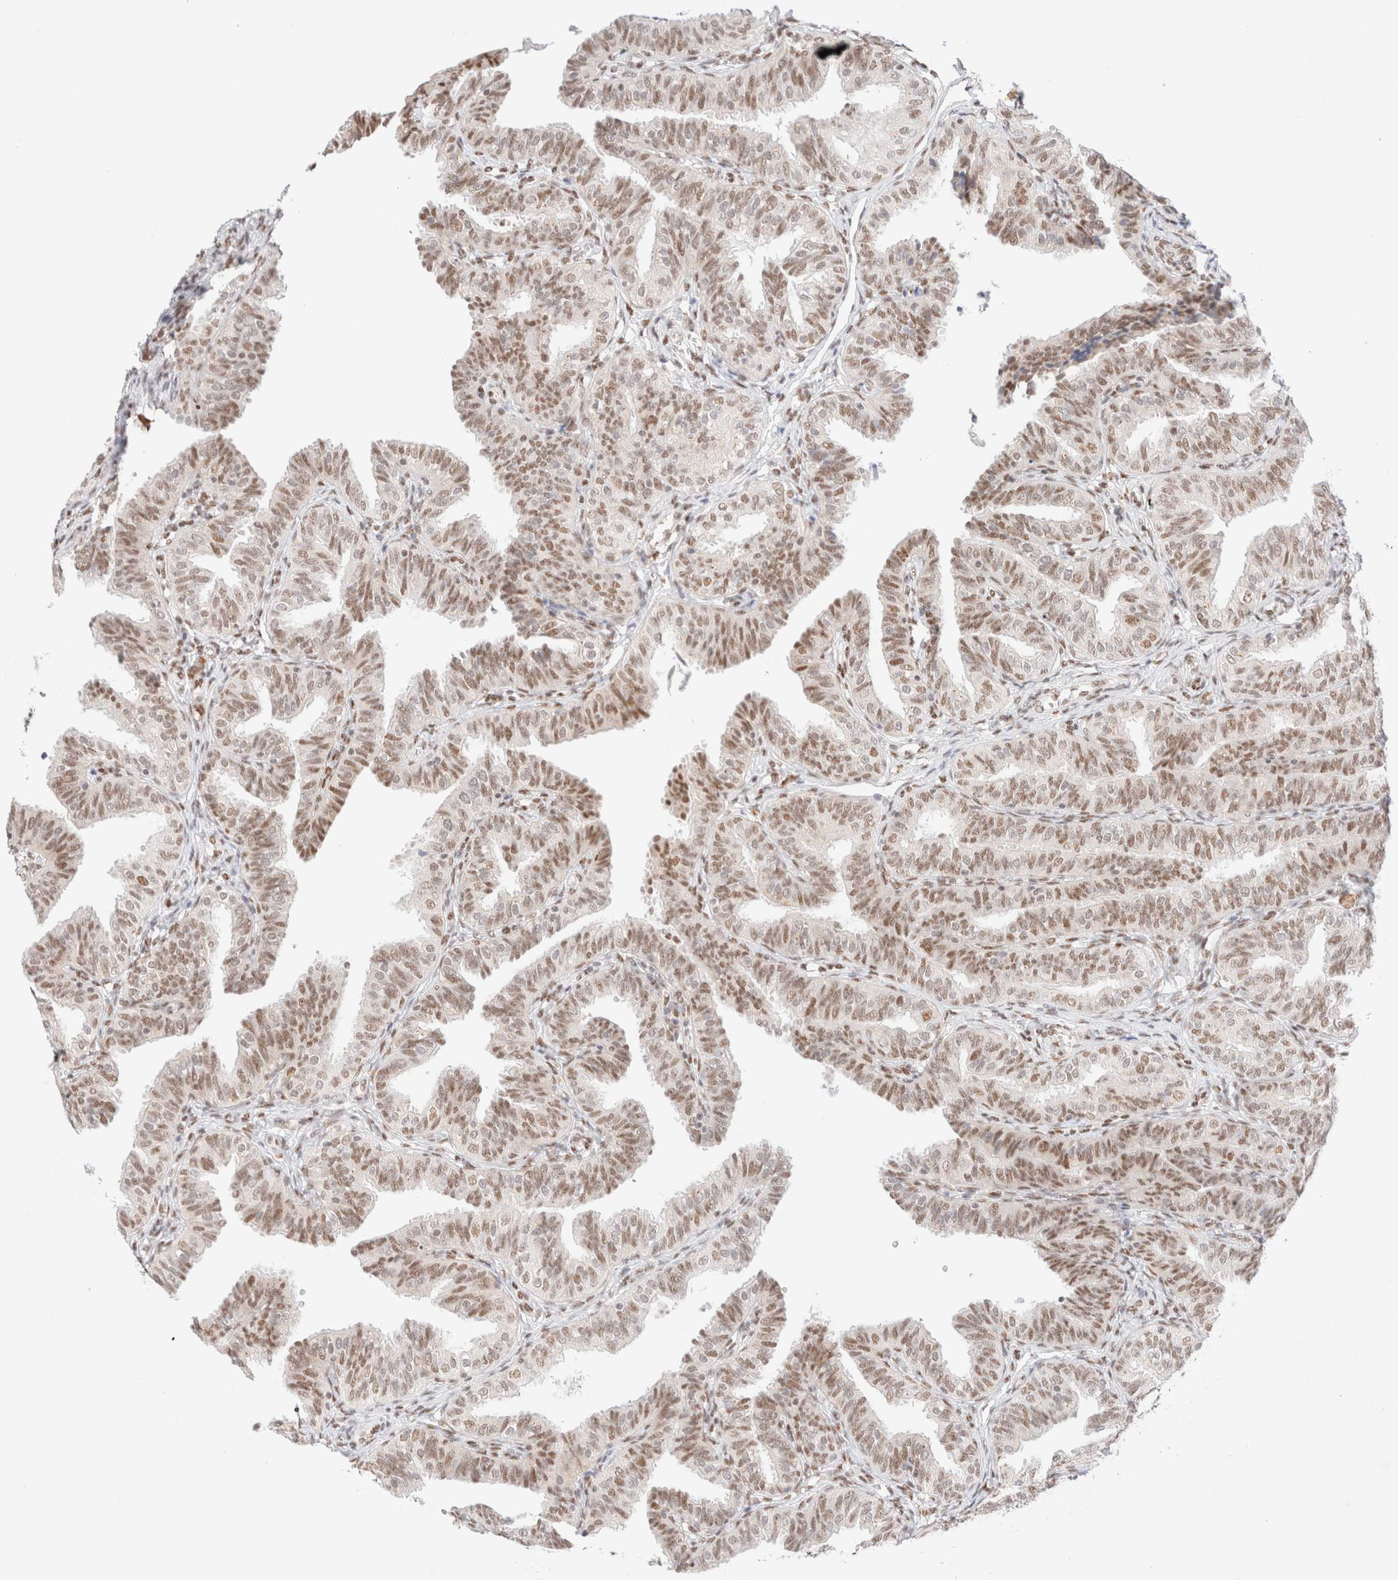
{"staining": {"intensity": "moderate", "quantity": ">75%", "location": "nuclear"}, "tissue": "fallopian tube", "cell_type": "Glandular cells", "image_type": "normal", "snomed": [{"axis": "morphology", "description": "Normal tissue, NOS"}, {"axis": "topography", "description": "Fallopian tube"}], "caption": "A medium amount of moderate nuclear expression is identified in about >75% of glandular cells in normal fallopian tube.", "gene": "CIC", "patient": {"sex": "female", "age": 35}}